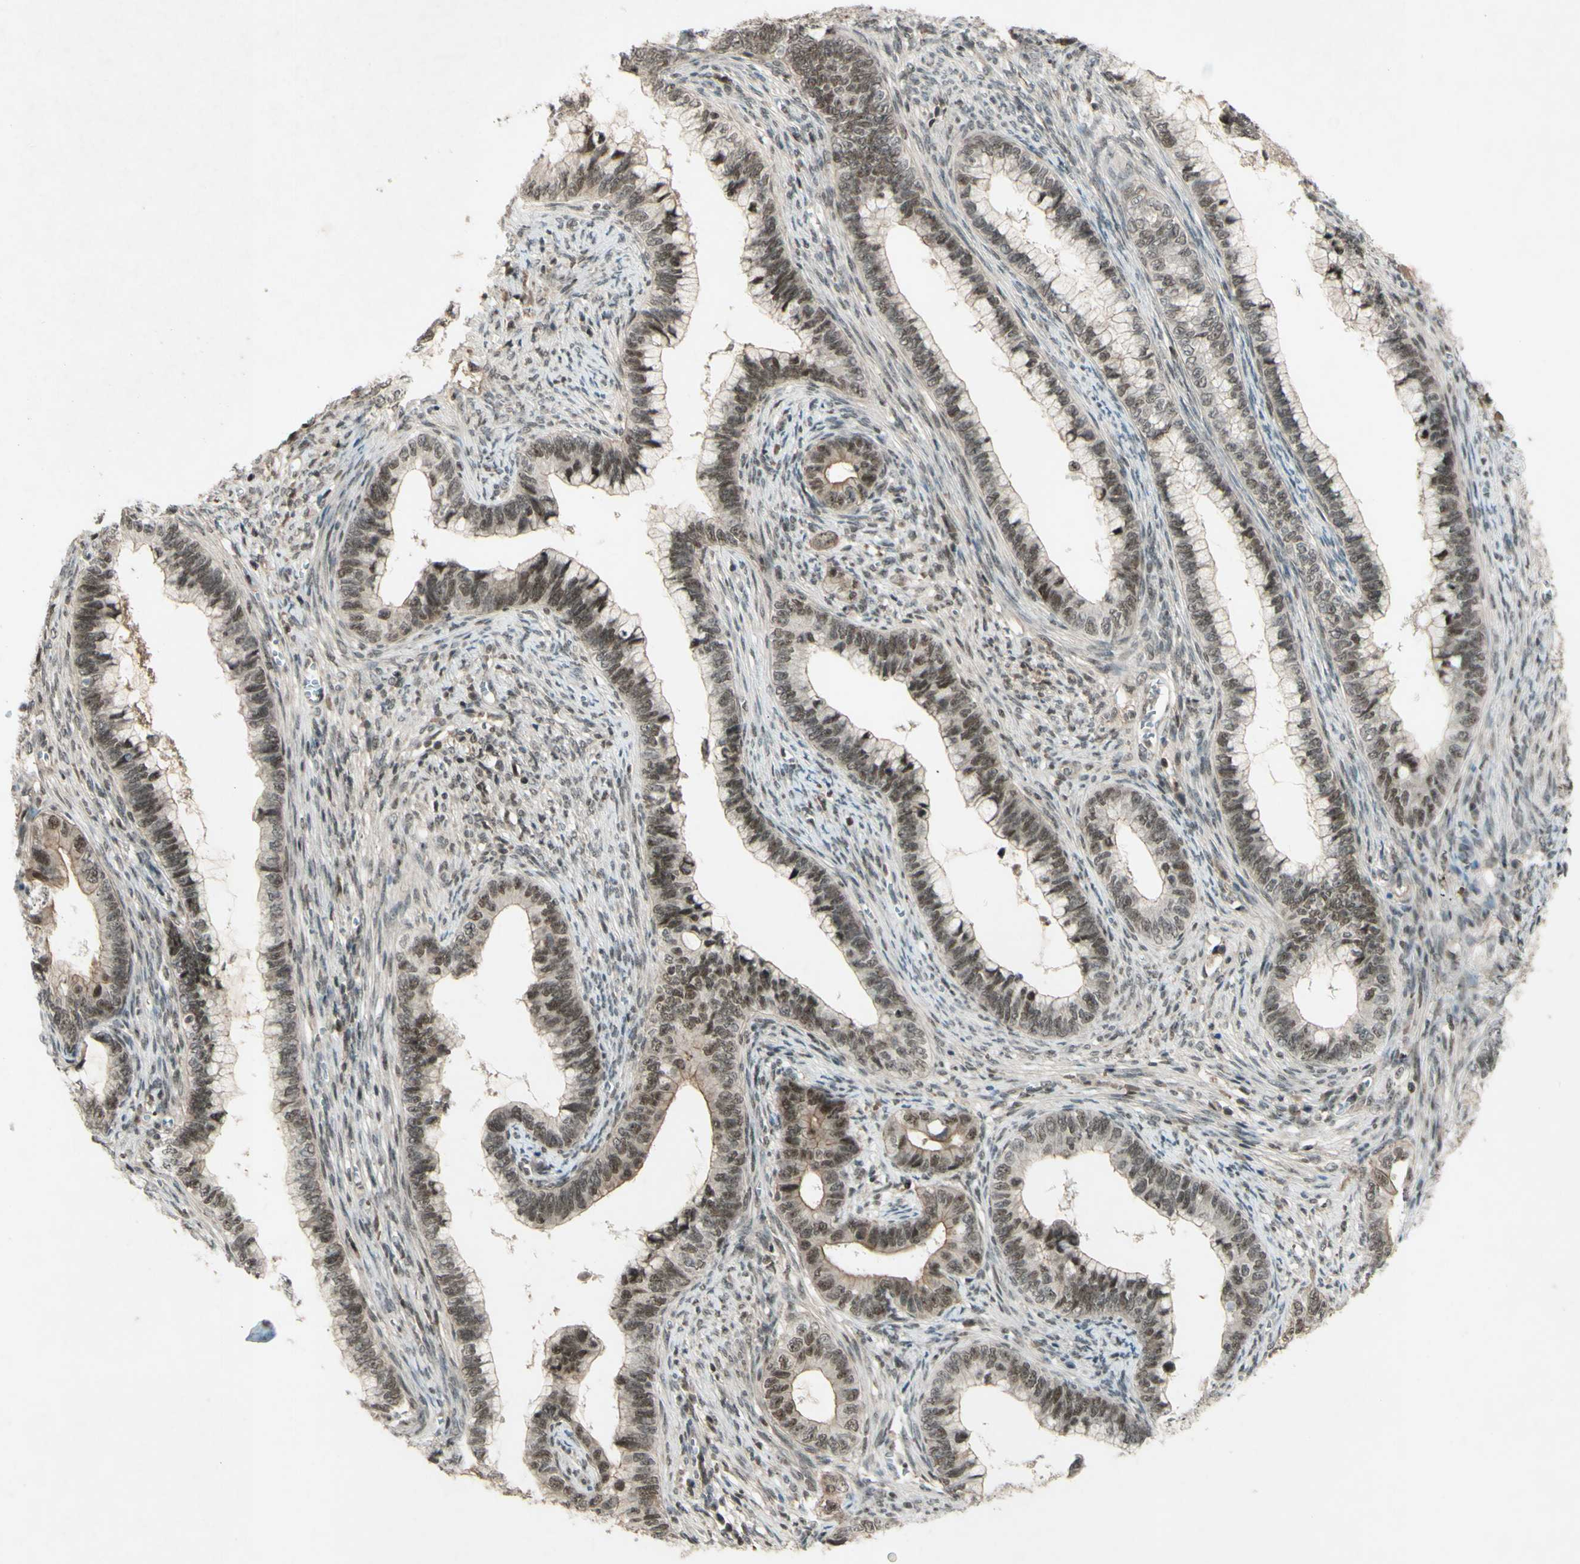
{"staining": {"intensity": "moderate", "quantity": ">75%", "location": "nuclear"}, "tissue": "cervical cancer", "cell_type": "Tumor cells", "image_type": "cancer", "snomed": [{"axis": "morphology", "description": "Adenocarcinoma, NOS"}, {"axis": "topography", "description": "Cervix"}], "caption": "Cervical cancer was stained to show a protein in brown. There is medium levels of moderate nuclear staining in about >75% of tumor cells.", "gene": "SNW1", "patient": {"sex": "female", "age": 44}}